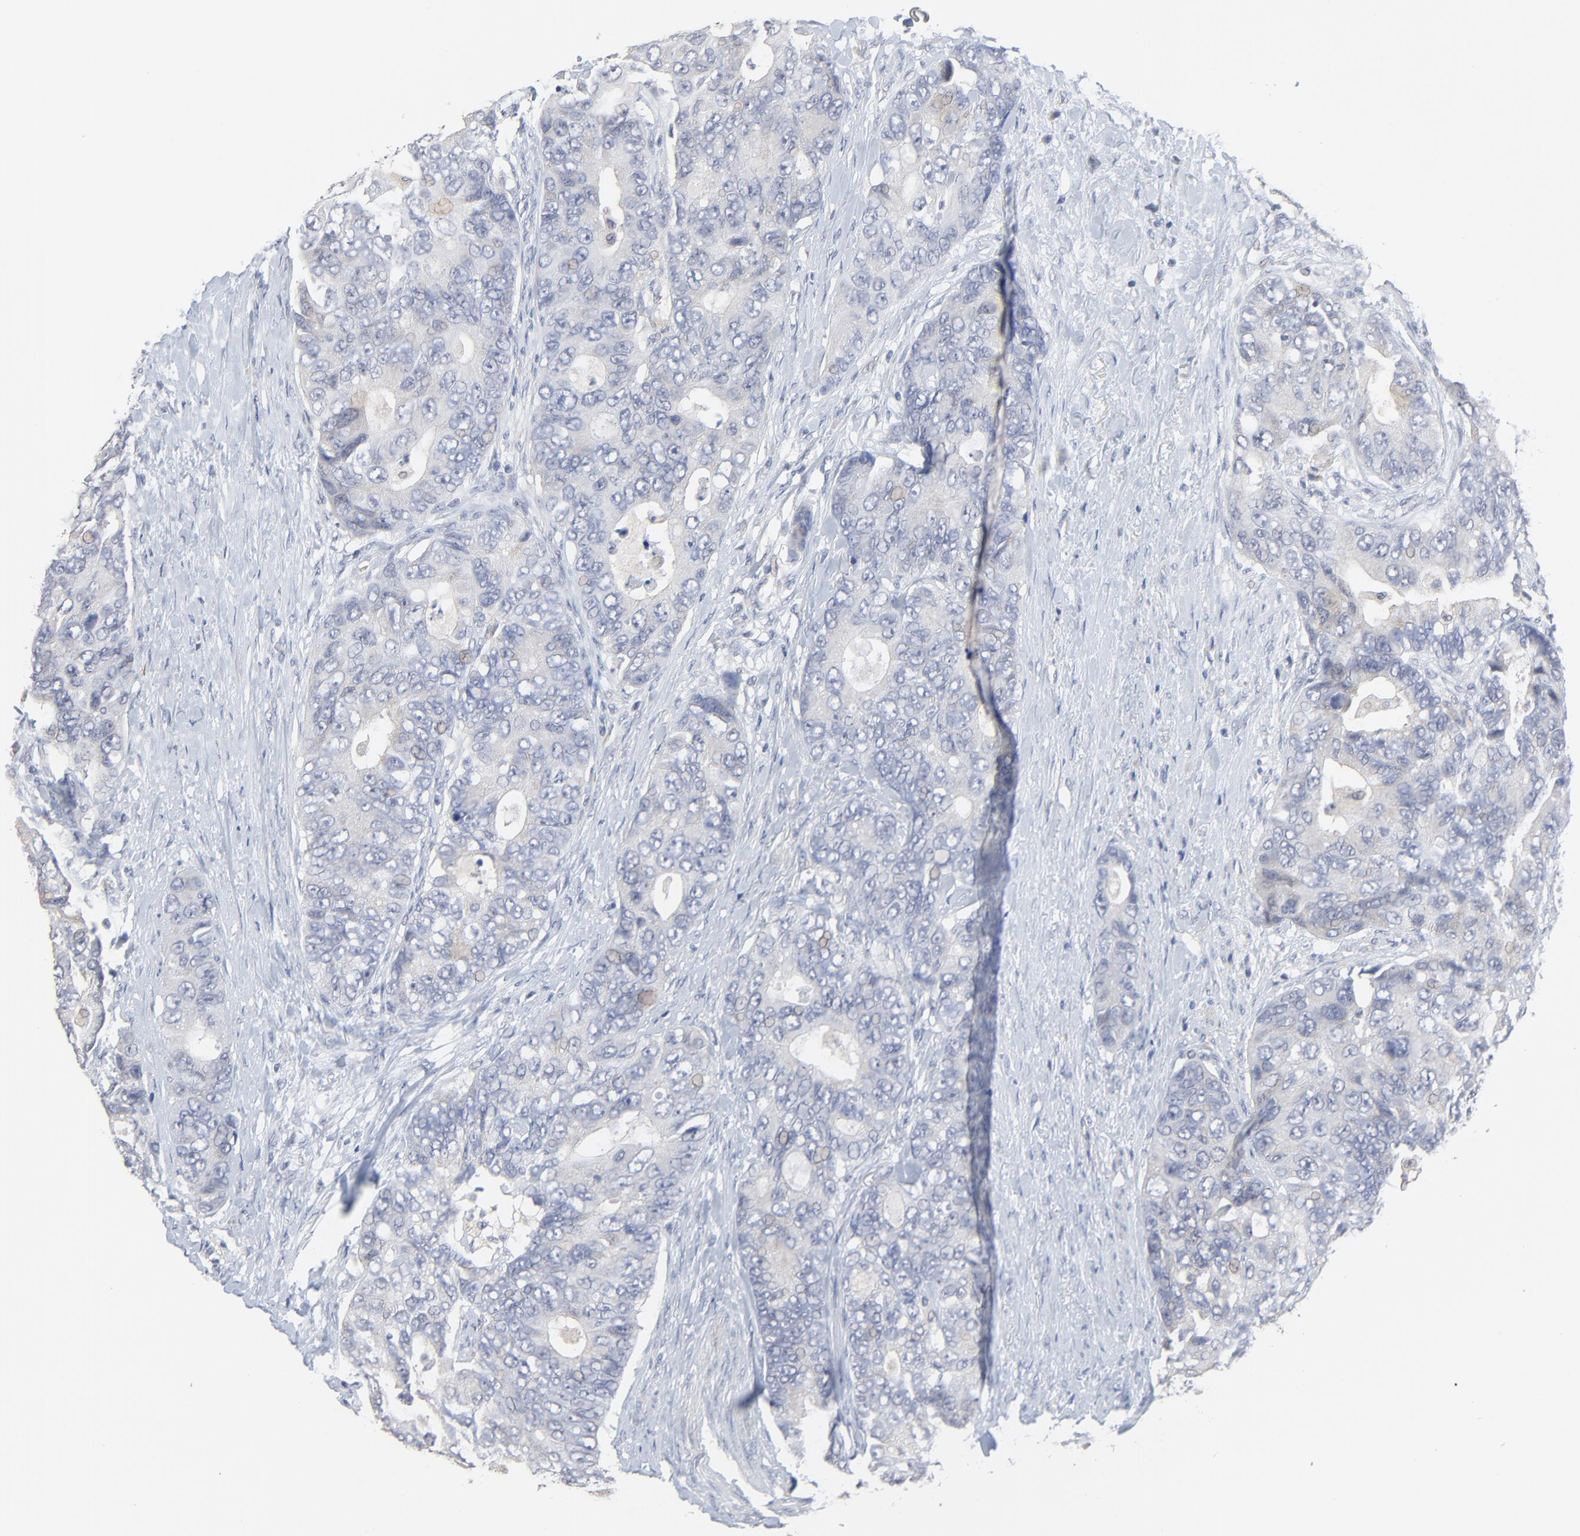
{"staining": {"intensity": "negative", "quantity": "none", "location": "none"}, "tissue": "colorectal cancer", "cell_type": "Tumor cells", "image_type": "cancer", "snomed": [{"axis": "morphology", "description": "Adenocarcinoma, NOS"}, {"axis": "topography", "description": "Rectum"}], "caption": "Colorectal cancer was stained to show a protein in brown. There is no significant positivity in tumor cells.", "gene": "FANCB", "patient": {"sex": "female", "age": 67}}